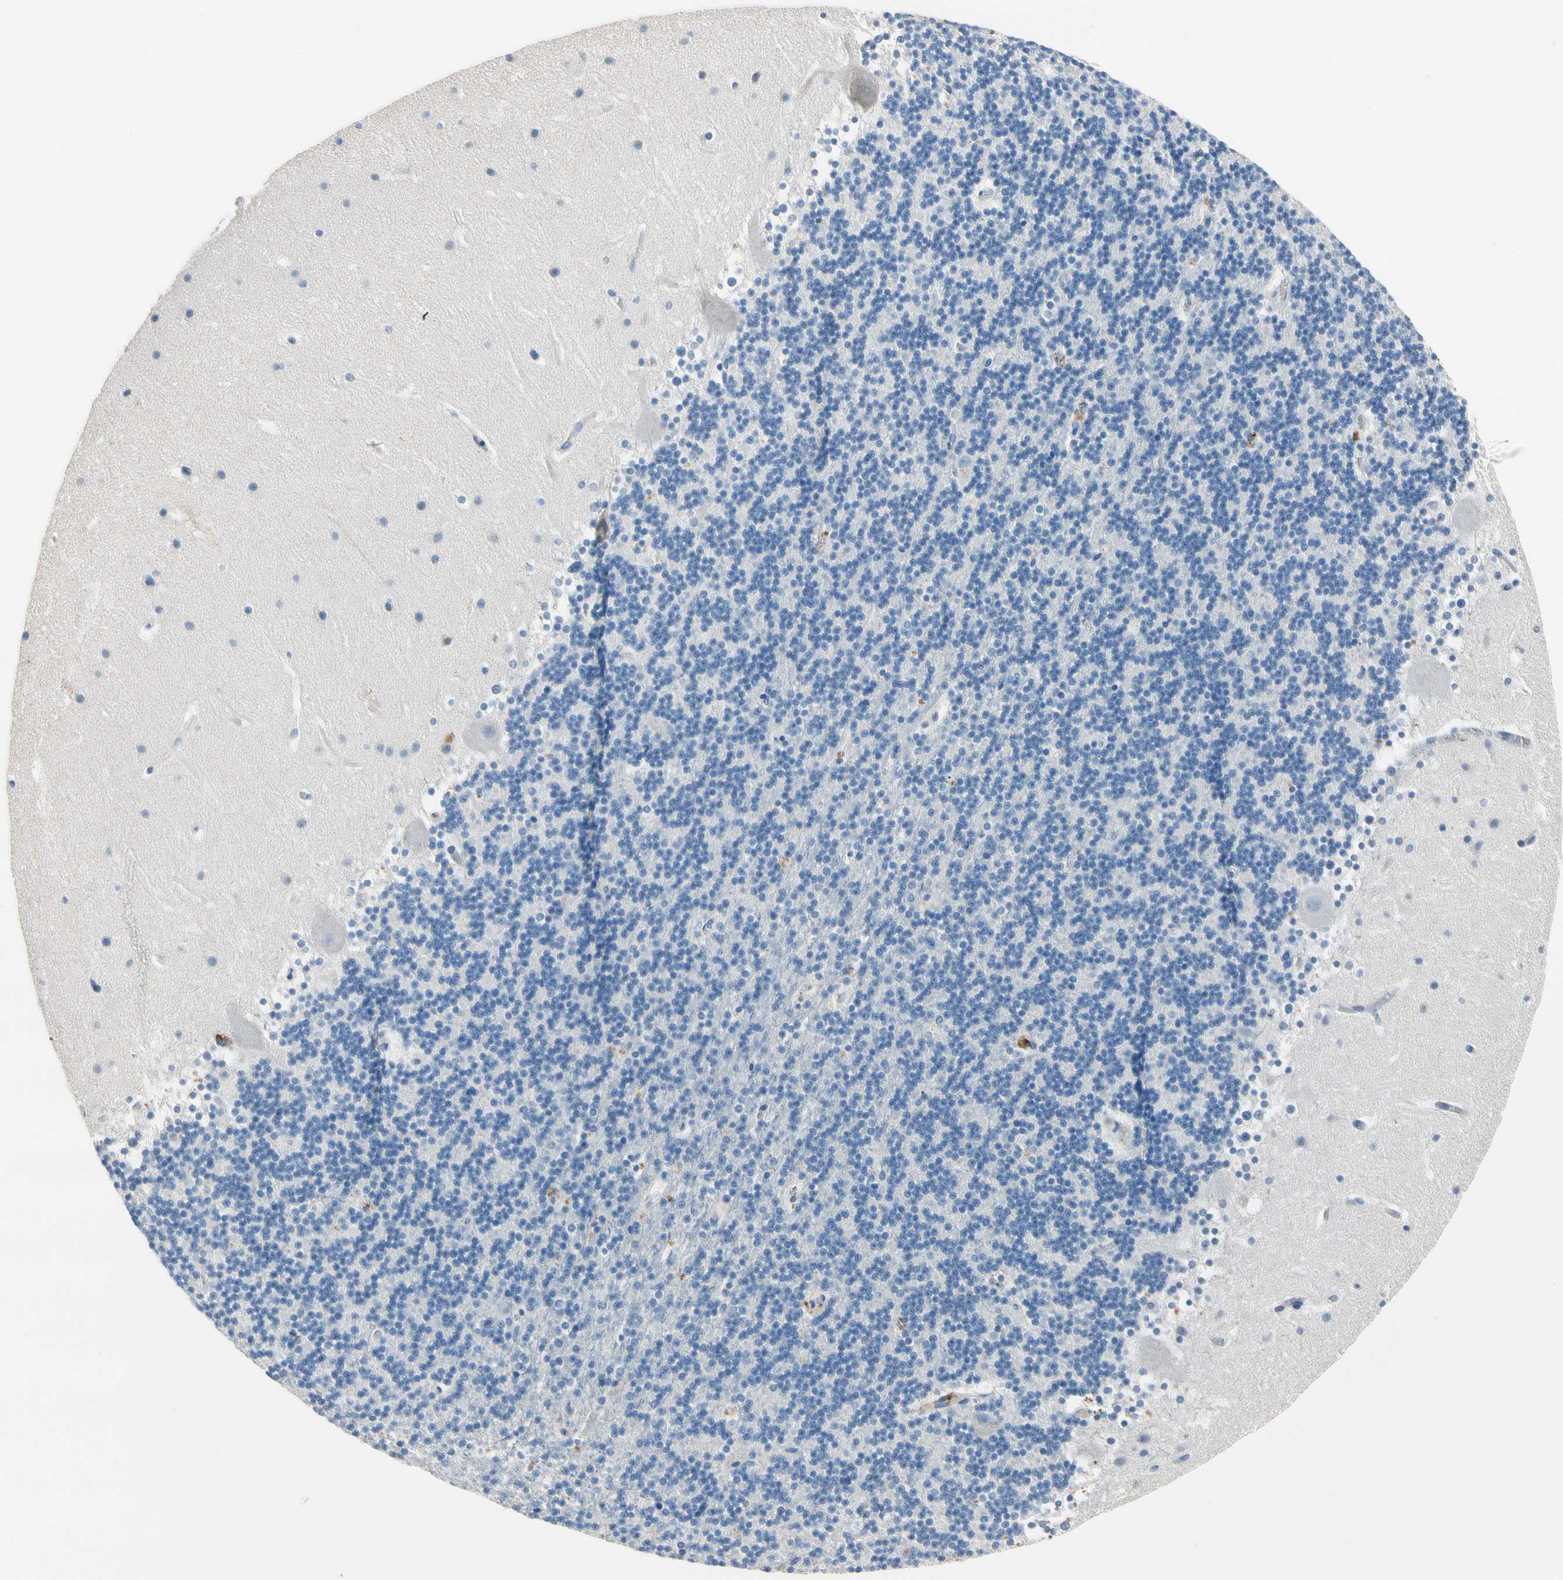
{"staining": {"intensity": "negative", "quantity": "none", "location": "none"}, "tissue": "cerebellum", "cell_type": "Cells in granular layer", "image_type": "normal", "snomed": [{"axis": "morphology", "description": "Normal tissue, NOS"}, {"axis": "topography", "description": "Cerebellum"}], "caption": "High magnification brightfield microscopy of unremarkable cerebellum stained with DAB (brown) and counterstained with hematoxylin (blue): cells in granular layer show no significant staining. (Immunohistochemistry (ihc), brightfield microscopy, high magnification).", "gene": "CPA3", "patient": {"sex": "male", "age": 45}}